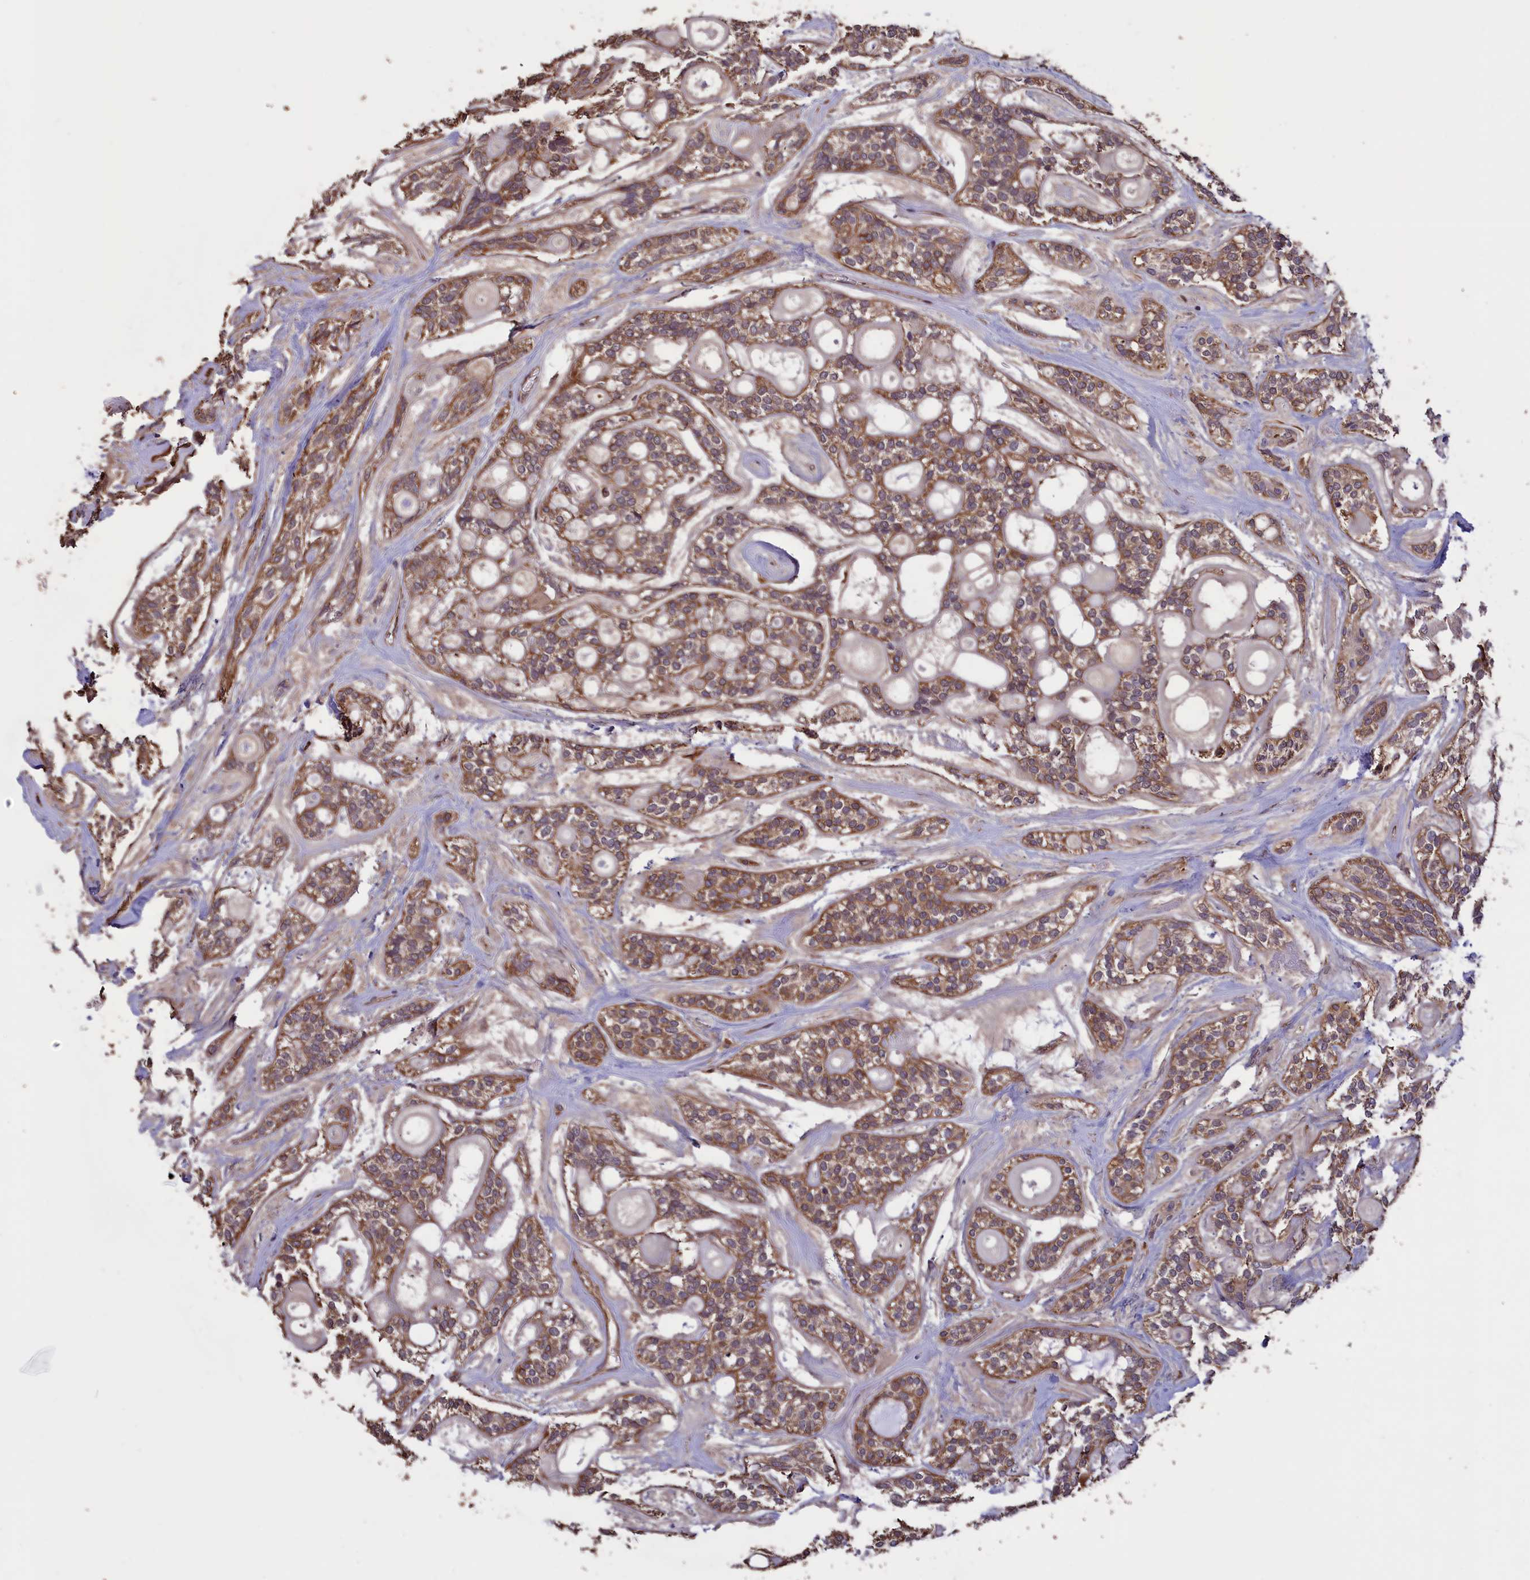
{"staining": {"intensity": "moderate", "quantity": ">75%", "location": "cytoplasmic/membranous"}, "tissue": "head and neck cancer", "cell_type": "Tumor cells", "image_type": "cancer", "snomed": [{"axis": "morphology", "description": "Adenocarcinoma, NOS"}, {"axis": "topography", "description": "Head-Neck"}], "caption": "Human head and neck cancer stained for a protein (brown) reveals moderate cytoplasmic/membranous positive expression in about >75% of tumor cells.", "gene": "DAPK3", "patient": {"sex": "male", "age": 66}}